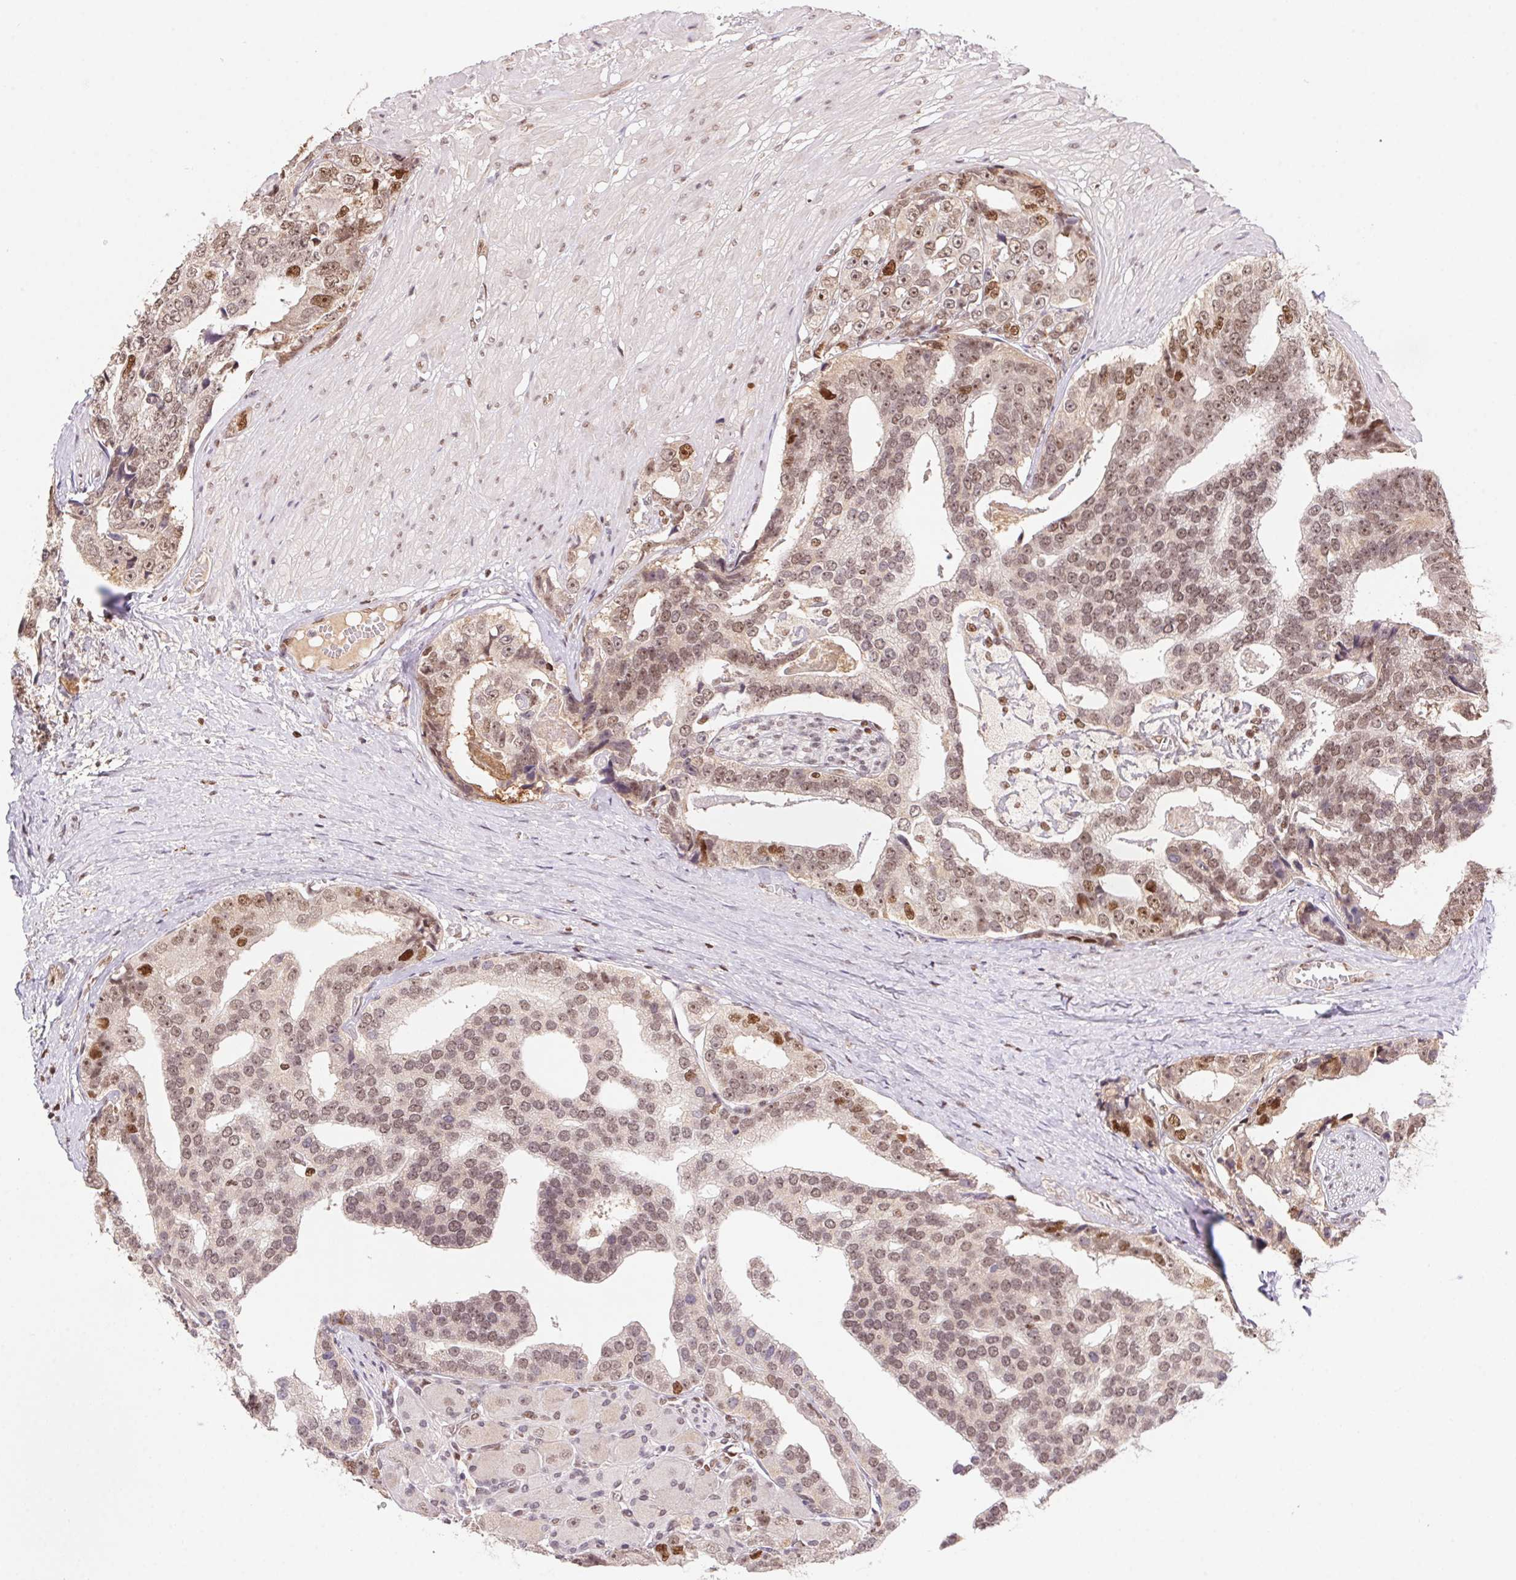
{"staining": {"intensity": "moderate", "quantity": ">75%", "location": "nuclear"}, "tissue": "prostate cancer", "cell_type": "Tumor cells", "image_type": "cancer", "snomed": [{"axis": "morphology", "description": "Adenocarcinoma, High grade"}, {"axis": "topography", "description": "Prostate"}], "caption": "A medium amount of moderate nuclear expression is identified in about >75% of tumor cells in prostate high-grade adenocarcinoma tissue.", "gene": "POLD3", "patient": {"sex": "male", "age": 71}}